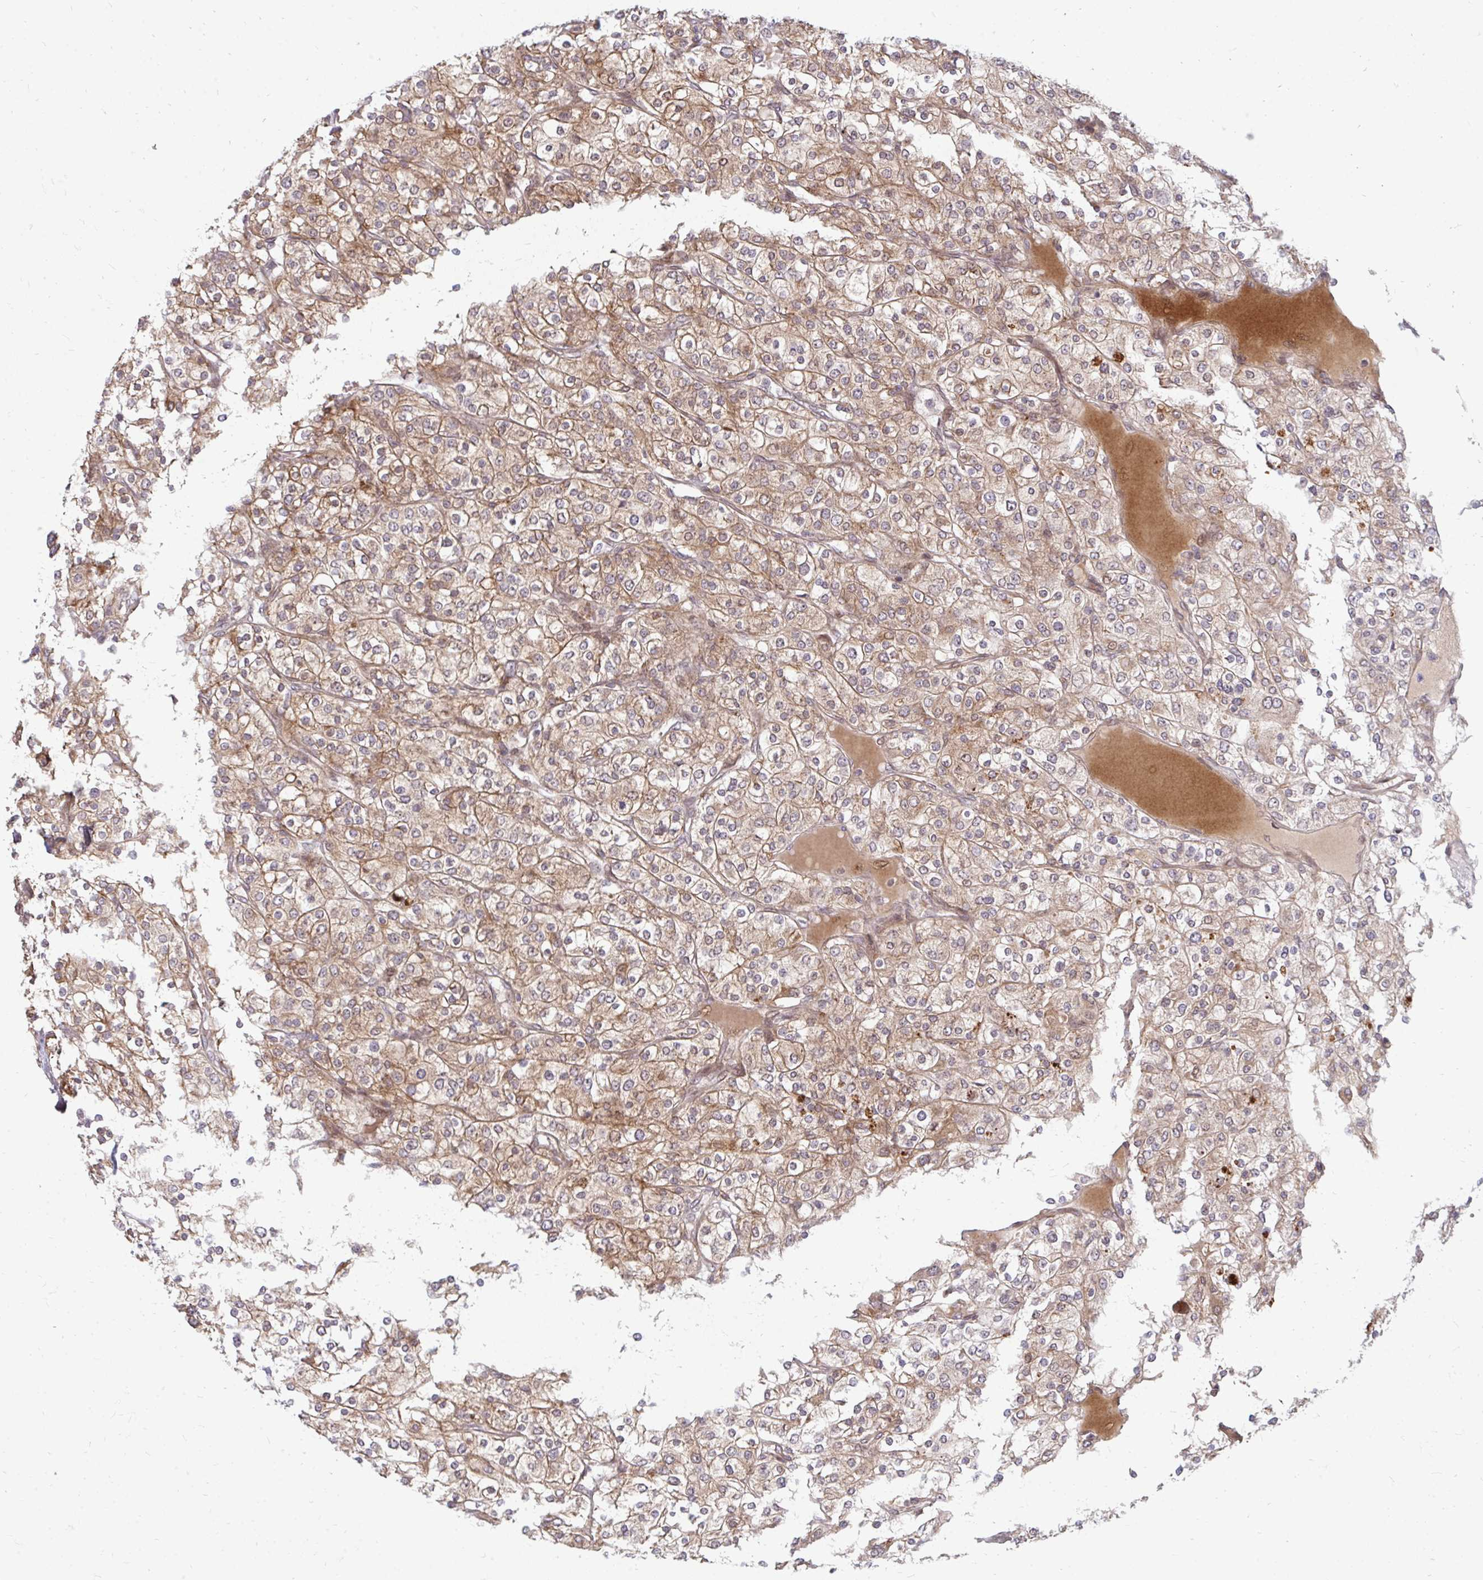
{"staining": {"intensity": "weak", "quantity": ">75%", "location": "cytoplasmic/membranous"}, "tissue": "renal cancer", "cell_type": "Tumor cells", "image_type": "cancer", "snomed": [{"axis": "morphology", "description": "Adenocarcinoma, NOS"}, {"axis": "topography", "description": "Kidney"}], "caption": "Approximately >75% of tumor cells in renal cancer (adenocarcinoma) exhibit weak cytoplasmic/membranous protein staining as visualized by brown immunohistochemical staining.", "gene": "ZNF285", "patient": {"sex": "male", "age": 80}}